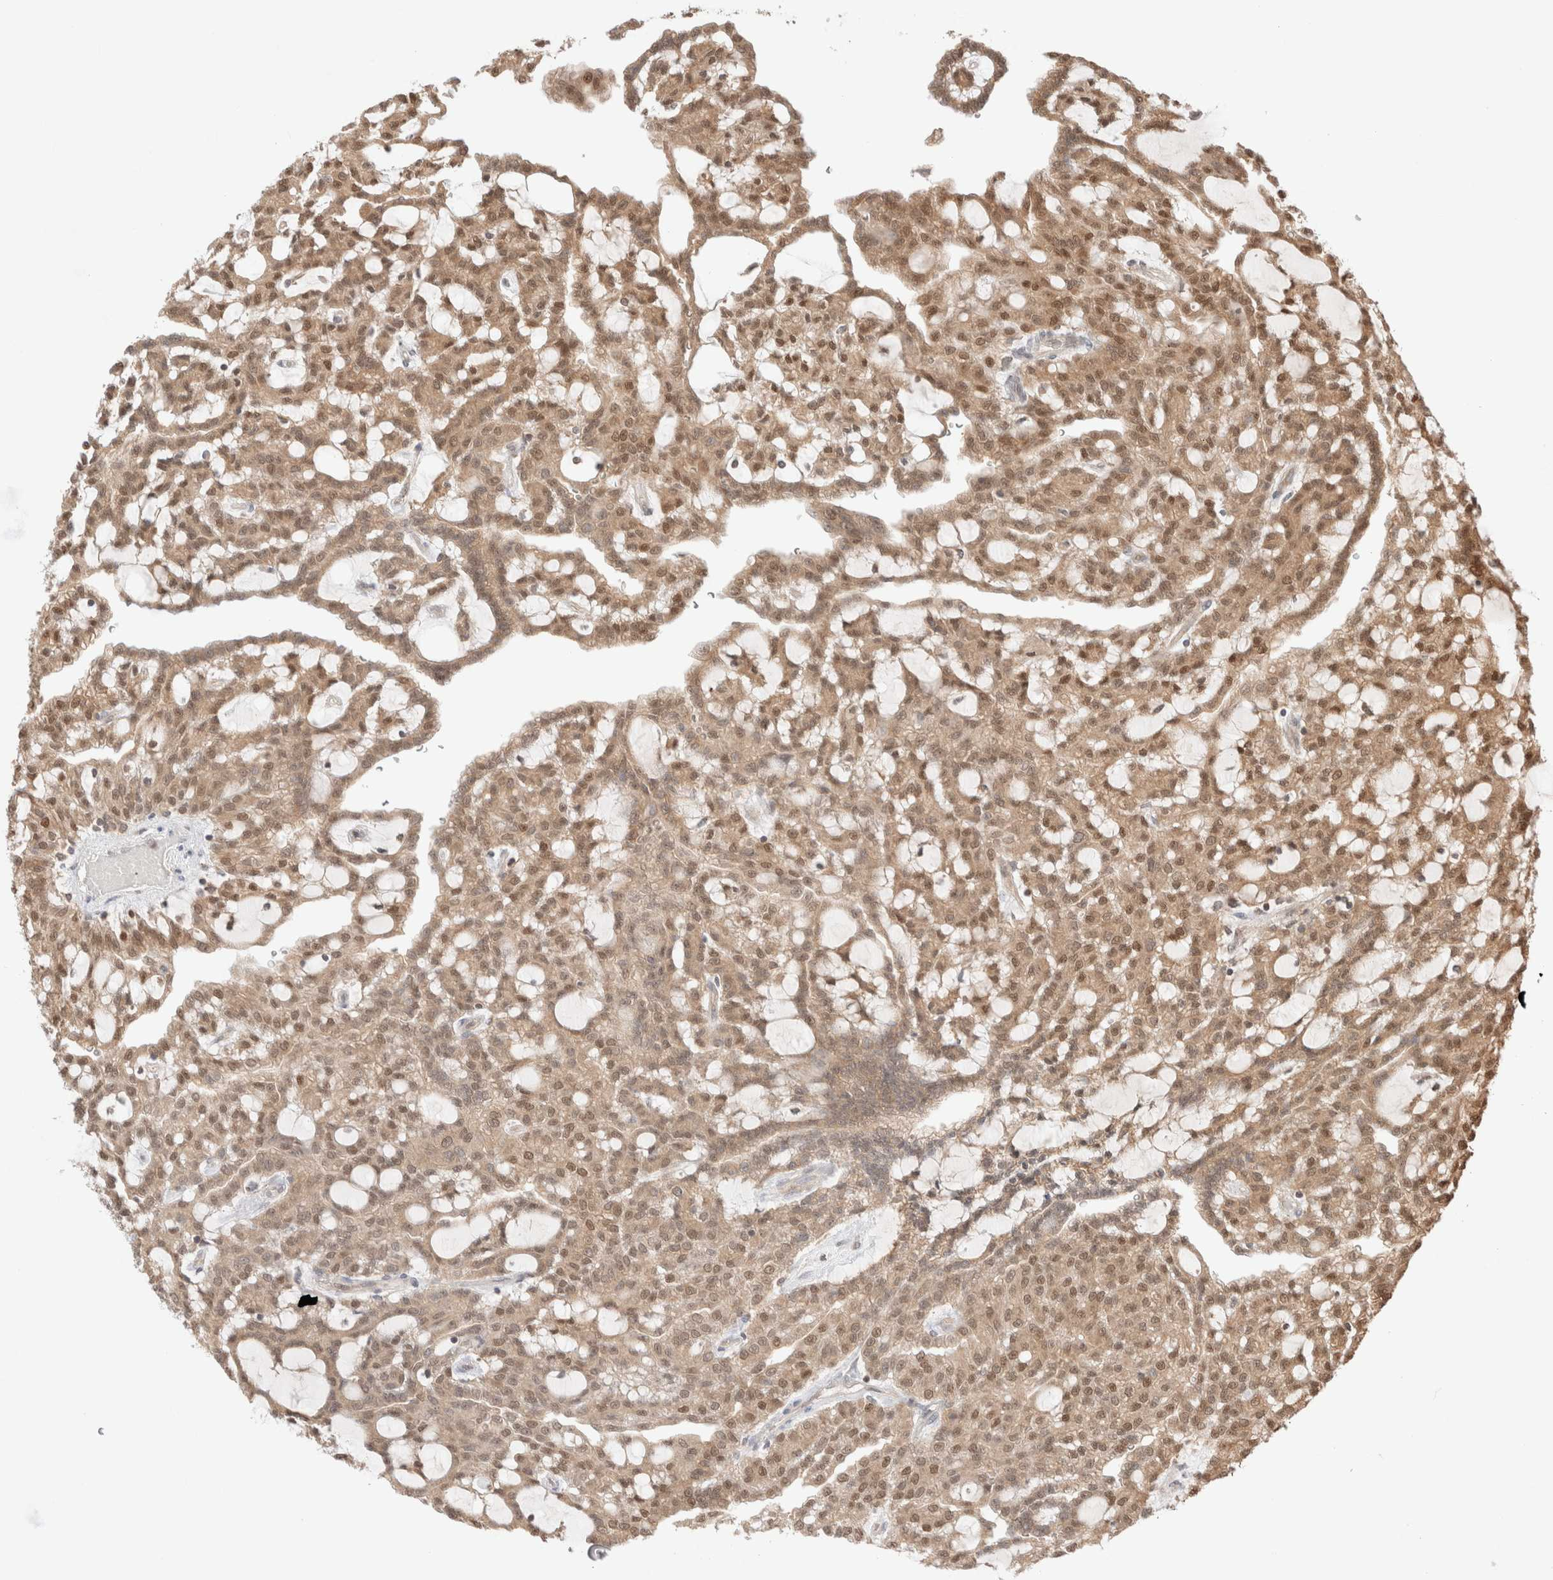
{"staining": {"intensity": "moderate", "quantity": ">75%", "location": "cytoplasmic/membranous,nuclear"}, "tissue": "renal cancer", "cell_type": "Tumor cells", "image_type": "cancer", "snomed": [{"axis": "morphology", "description": "Adenocarcinoma, NOS"}, {"axis": "topography", "description": "Kidney"}], "caption": "Renal adenocarcinoma was stained to show a protein in brown. There is medium levels of moderate cytoplasmic/membranous and nuclear expression in approximately >75% of tumor cells.", "gene": "XKR4", "patient": {"sex": "male", "age": 63}}